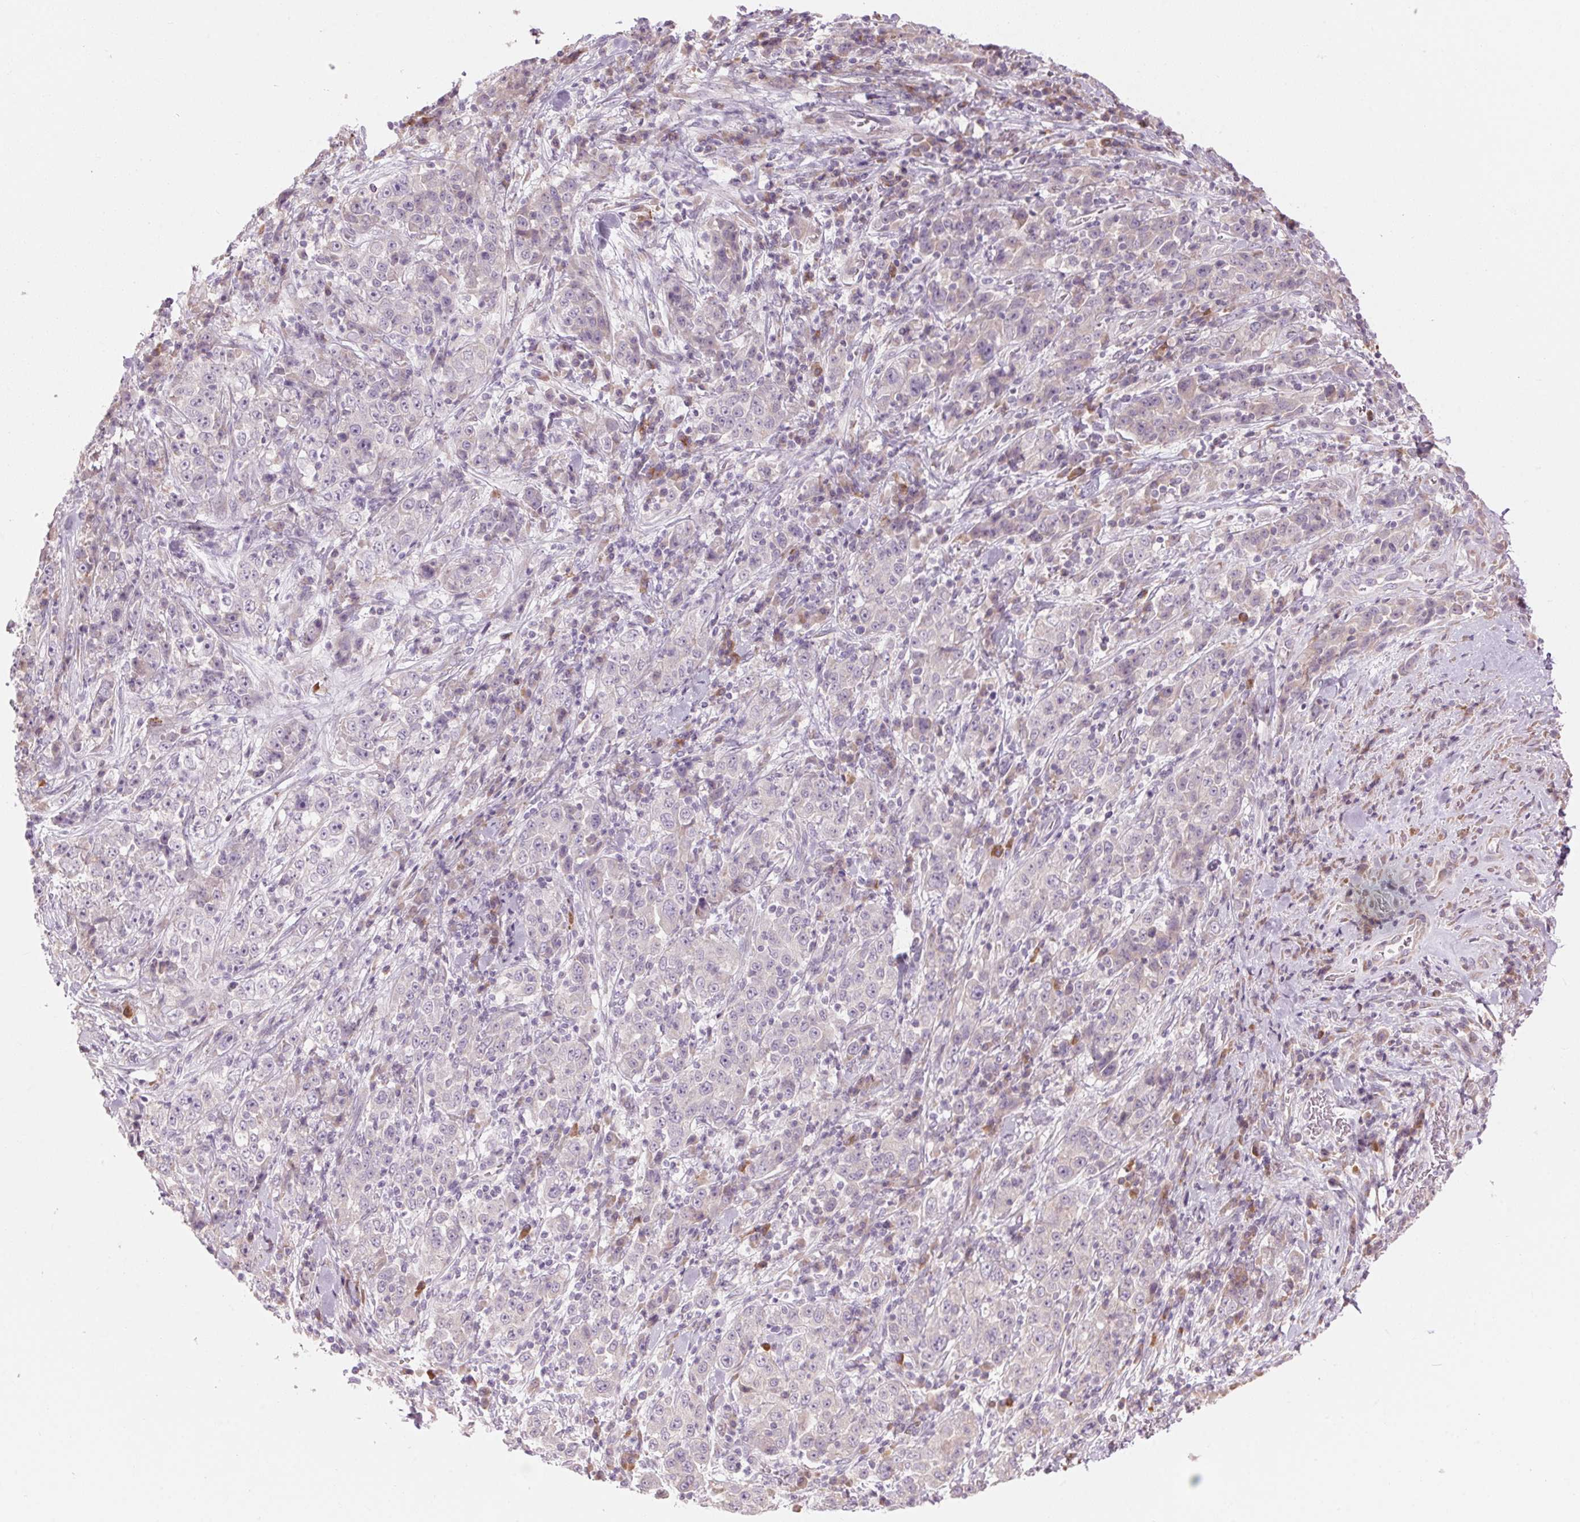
{"staining": {"intensity": "negative", "quantity": "none", "location": "none"}, "tissue": "stomach cancer", "cell_type": "Tumor cells", "image_type": "cancer", "snomed": [{"axis": "morphology", "description": "Normal tissue, NOS"}, {"axis": "morphology", "description": "Adenocarcinoma, NOS"}, {"axis": "topography", "description": "Stomach, upper"}, {"axis": "topography", "description": "Stomach"}], "caption": "Tumor cells are negative for brown protein staining in stomach cancer.", "gene": "GNMT", "patient": {"sex": "male", "age": 59}}